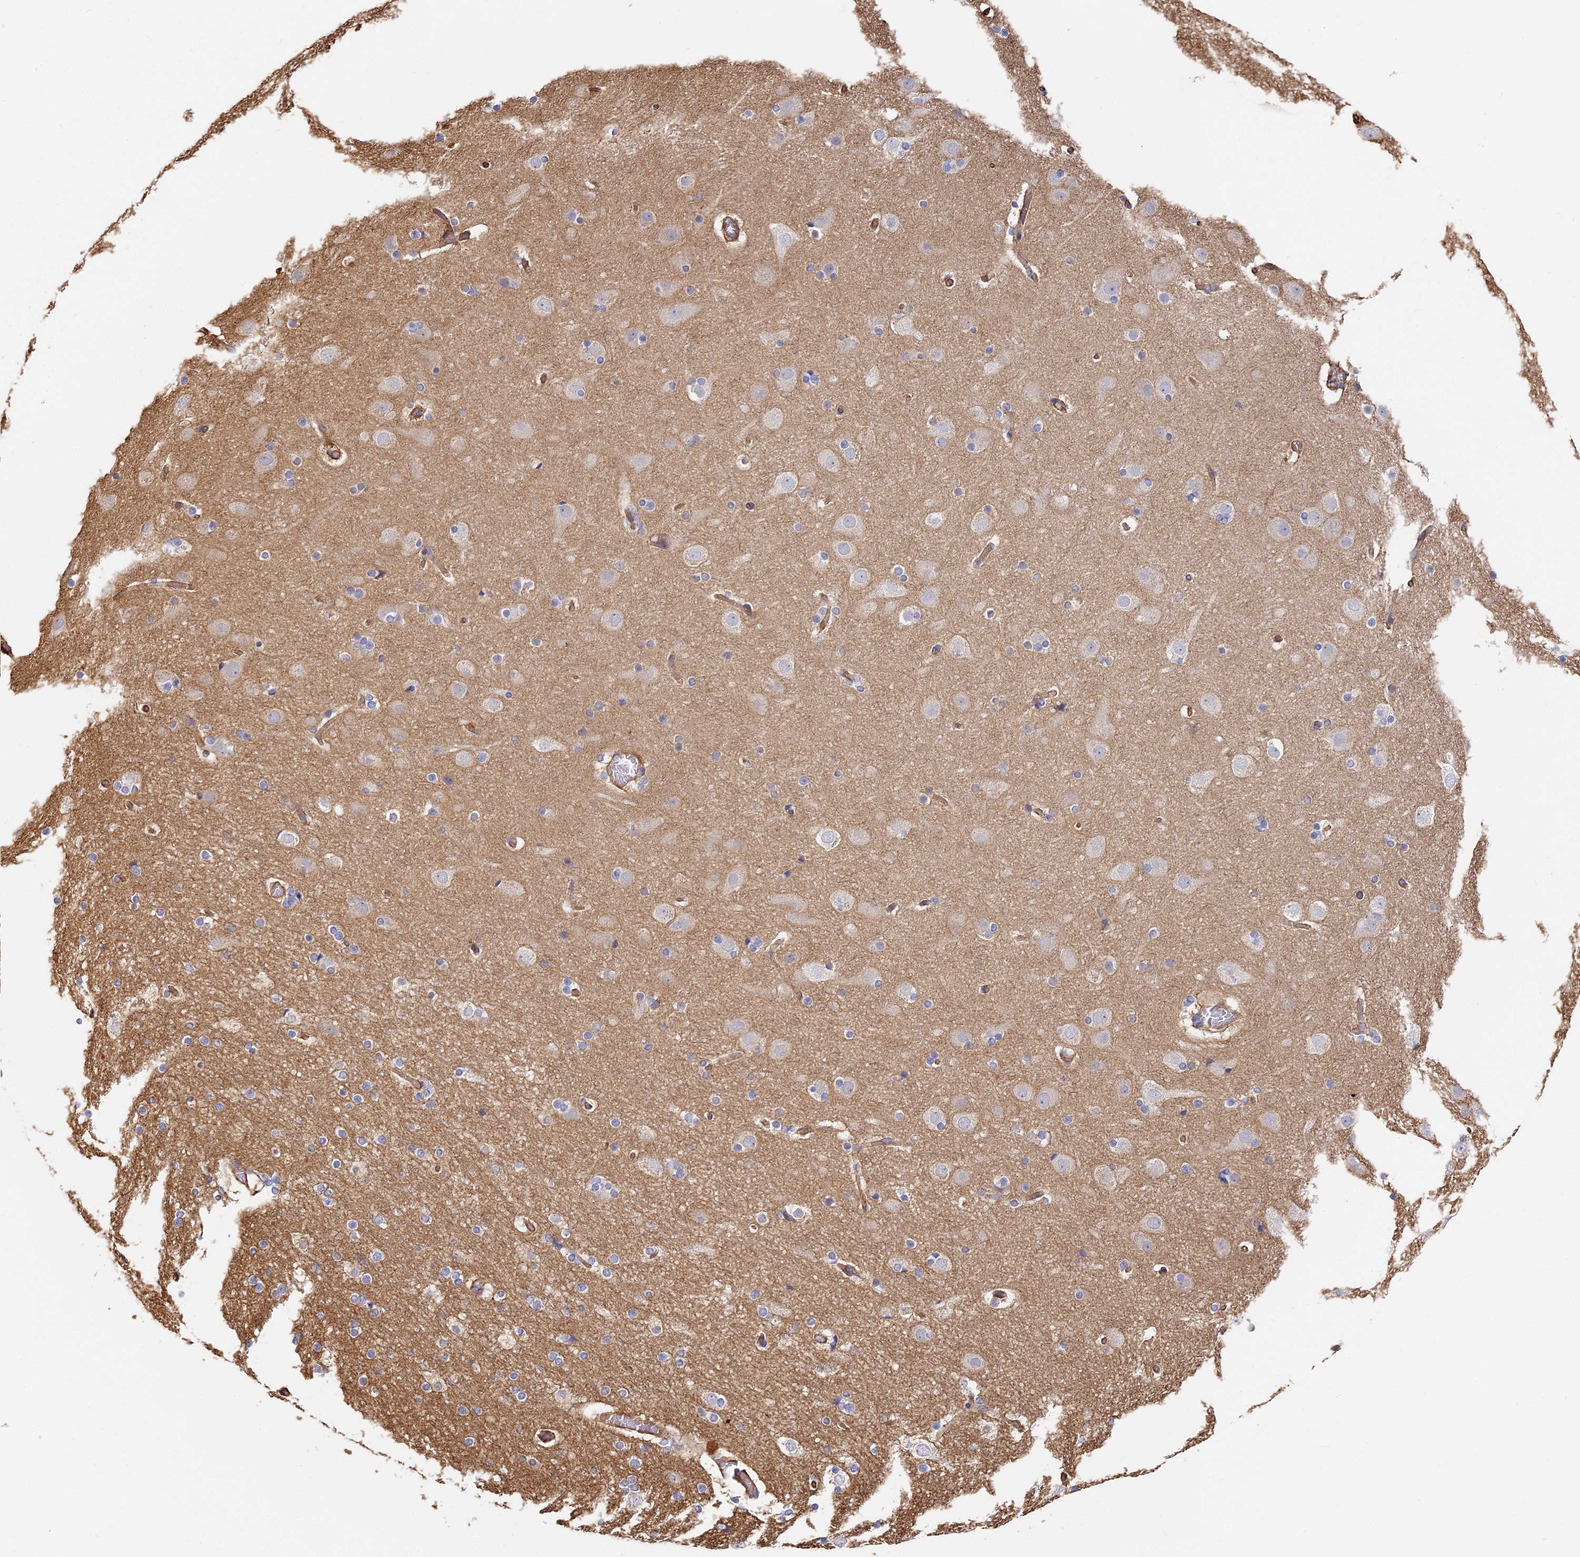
{"staining": {"intensity": "moderate", "quantity": ">75%", "location": "cytoplasmic/membranous"}, "tissue": "cerebral cortex", "cell_type": "Endothelial cells", "image_type": "normal", "snomed": [{"axis": "morphology", "description": "Normal tissue, NOS"}, {"axis": "topography", "description": "Cerebral cortex"}], "caption": "Immunohistochemical staining of unremarkable human cerebral cortex exhibits moderate cytoplasmic/membranous protein expression in approximately >75% of endothelial cells.", "gene": "CCDC30", "patient": {"sex": "male", "age": 57}}